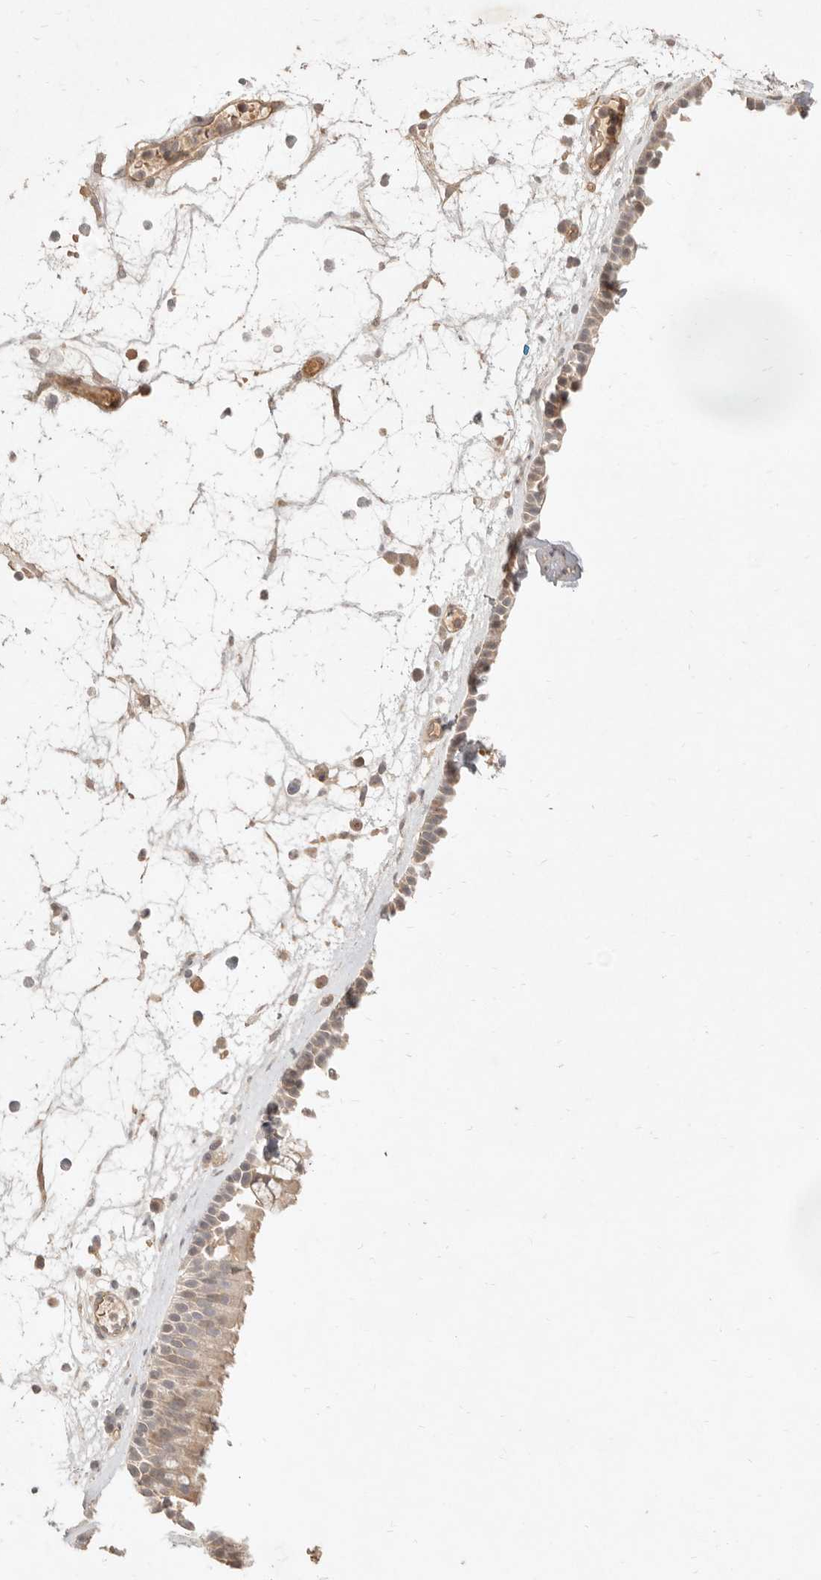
{"staining": {"intensity": "weak", "quantity": ">75%", "location": "cytoplasmic/membranous"}, "tissue": "nasopharynx", "cell_type": "Respiratory epithelial cells", "image_type": "normal", "snomed": [{"axis": "morphology", "description": "Normal tissue, NOS"}, {"axis": "morphology", "description": "Inflammation, NOS"}, {"axis": "morphology", "description": "Malignant melanoma, Metastatic site"}, {"axis": "topography", "description": "Nasopharynx"}], "caption": "This photomicrograph shows unremarkable nasopharynx stained with IHC to label a protein in brown. The cytoplasmic/membranous of respiratory epithelial cells show weak positivity for the protein. Nuclei are counter-stained blue.", "gene": "MEP1A", "patient": {"sex": "male", "age": 70}}